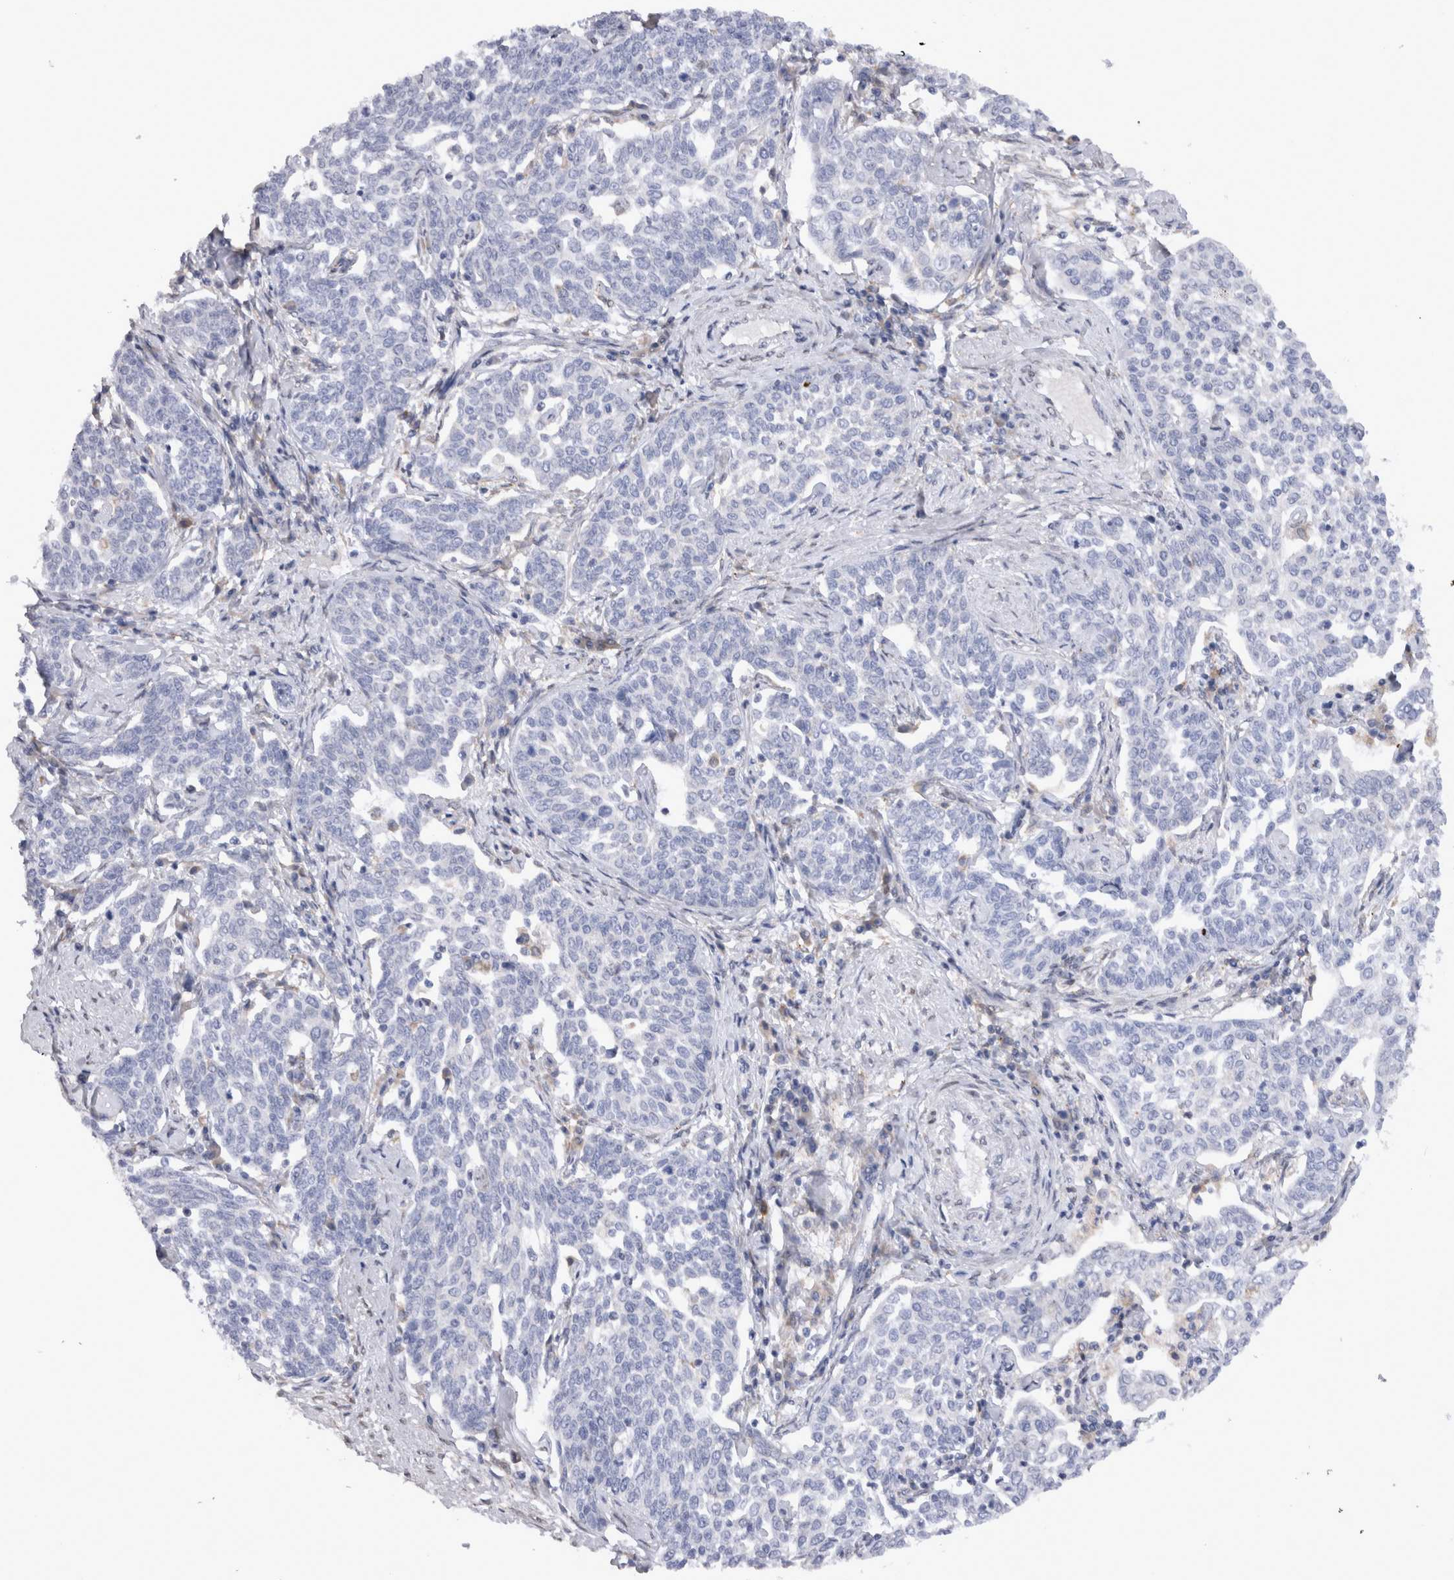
{"staining": {"intensity": "negative", "quantity": "none", "location": "none"}, "tissue": "cervical cancer", "cell_type": "Tumor cells", "image_type": "cancer", "snomed": [{"axis": "morphology", "description": "Squamous cell carcinoma, NOS"}, {"axis": "topography", "description": "Cervix"}], "caption": "DAB immunohistochemical staining of cervical squamous cell carcinoma reveals no significant staining in tumor cells.", "gene": "VCPIP1", "patient": {"sex": "female", "age": 34}}